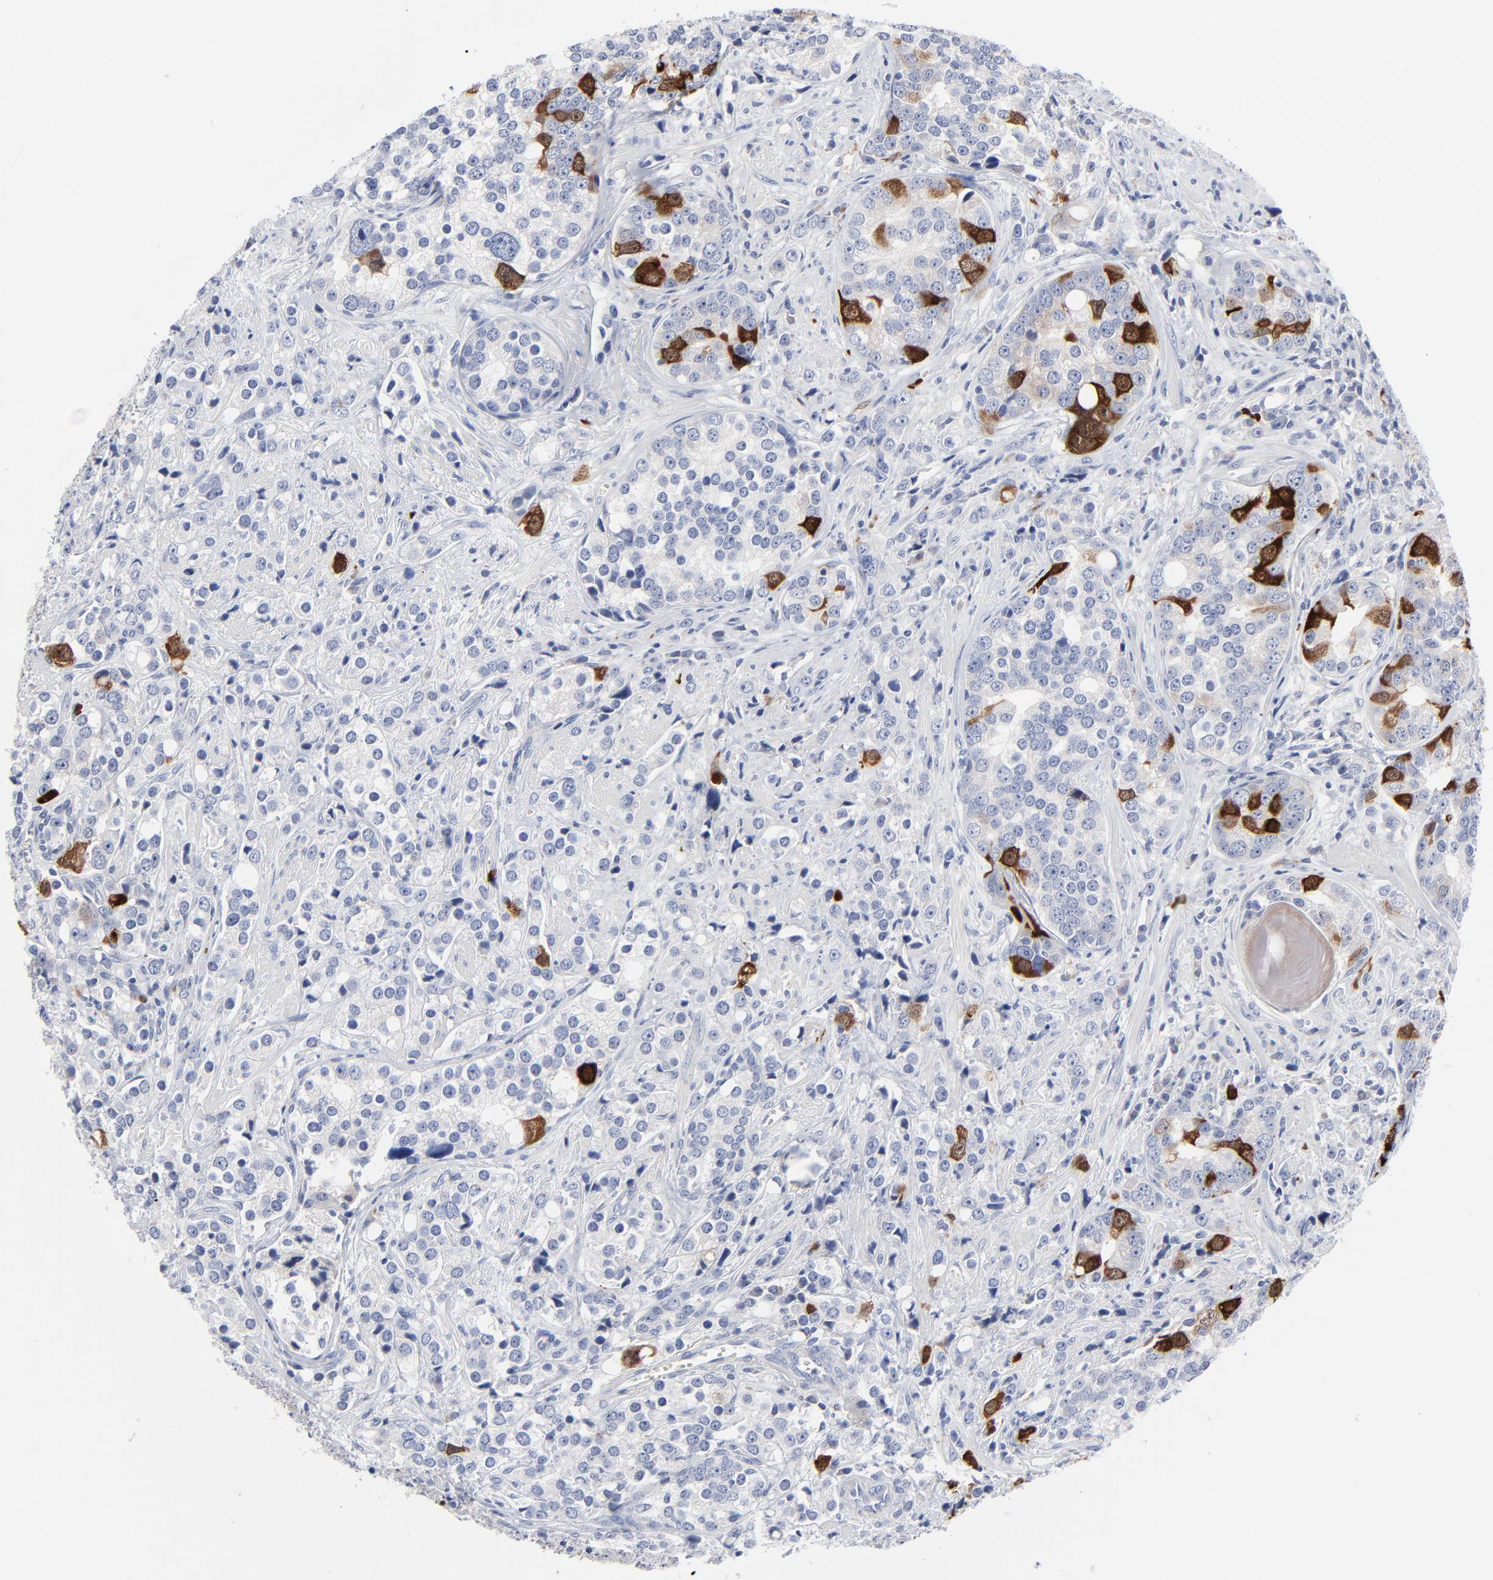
{"staining": {"intensity": "moderate", "quantity": "<25%", "location": "cytoplasmic/membranous,nuclear"}, "tissue": "prostate cancer", "cell_type": "Tumor cells", "image_type": "cancer", "snomed": [{"axis": "morphology", "description": "Adenocarcinoma, High grade"}, {"axis": "topography", "description": "Prostate"}], "caption": "High-power microscopy captured an immunohistochemistry image of prostate cancer (high-grade adenocarcinoma), revealing moderate cytoplasmic/membranous and nuclear staining in approximately <25% of tumor cells.", "gene": "CDK1", "patient": {"sex": "male", "age": 71}}